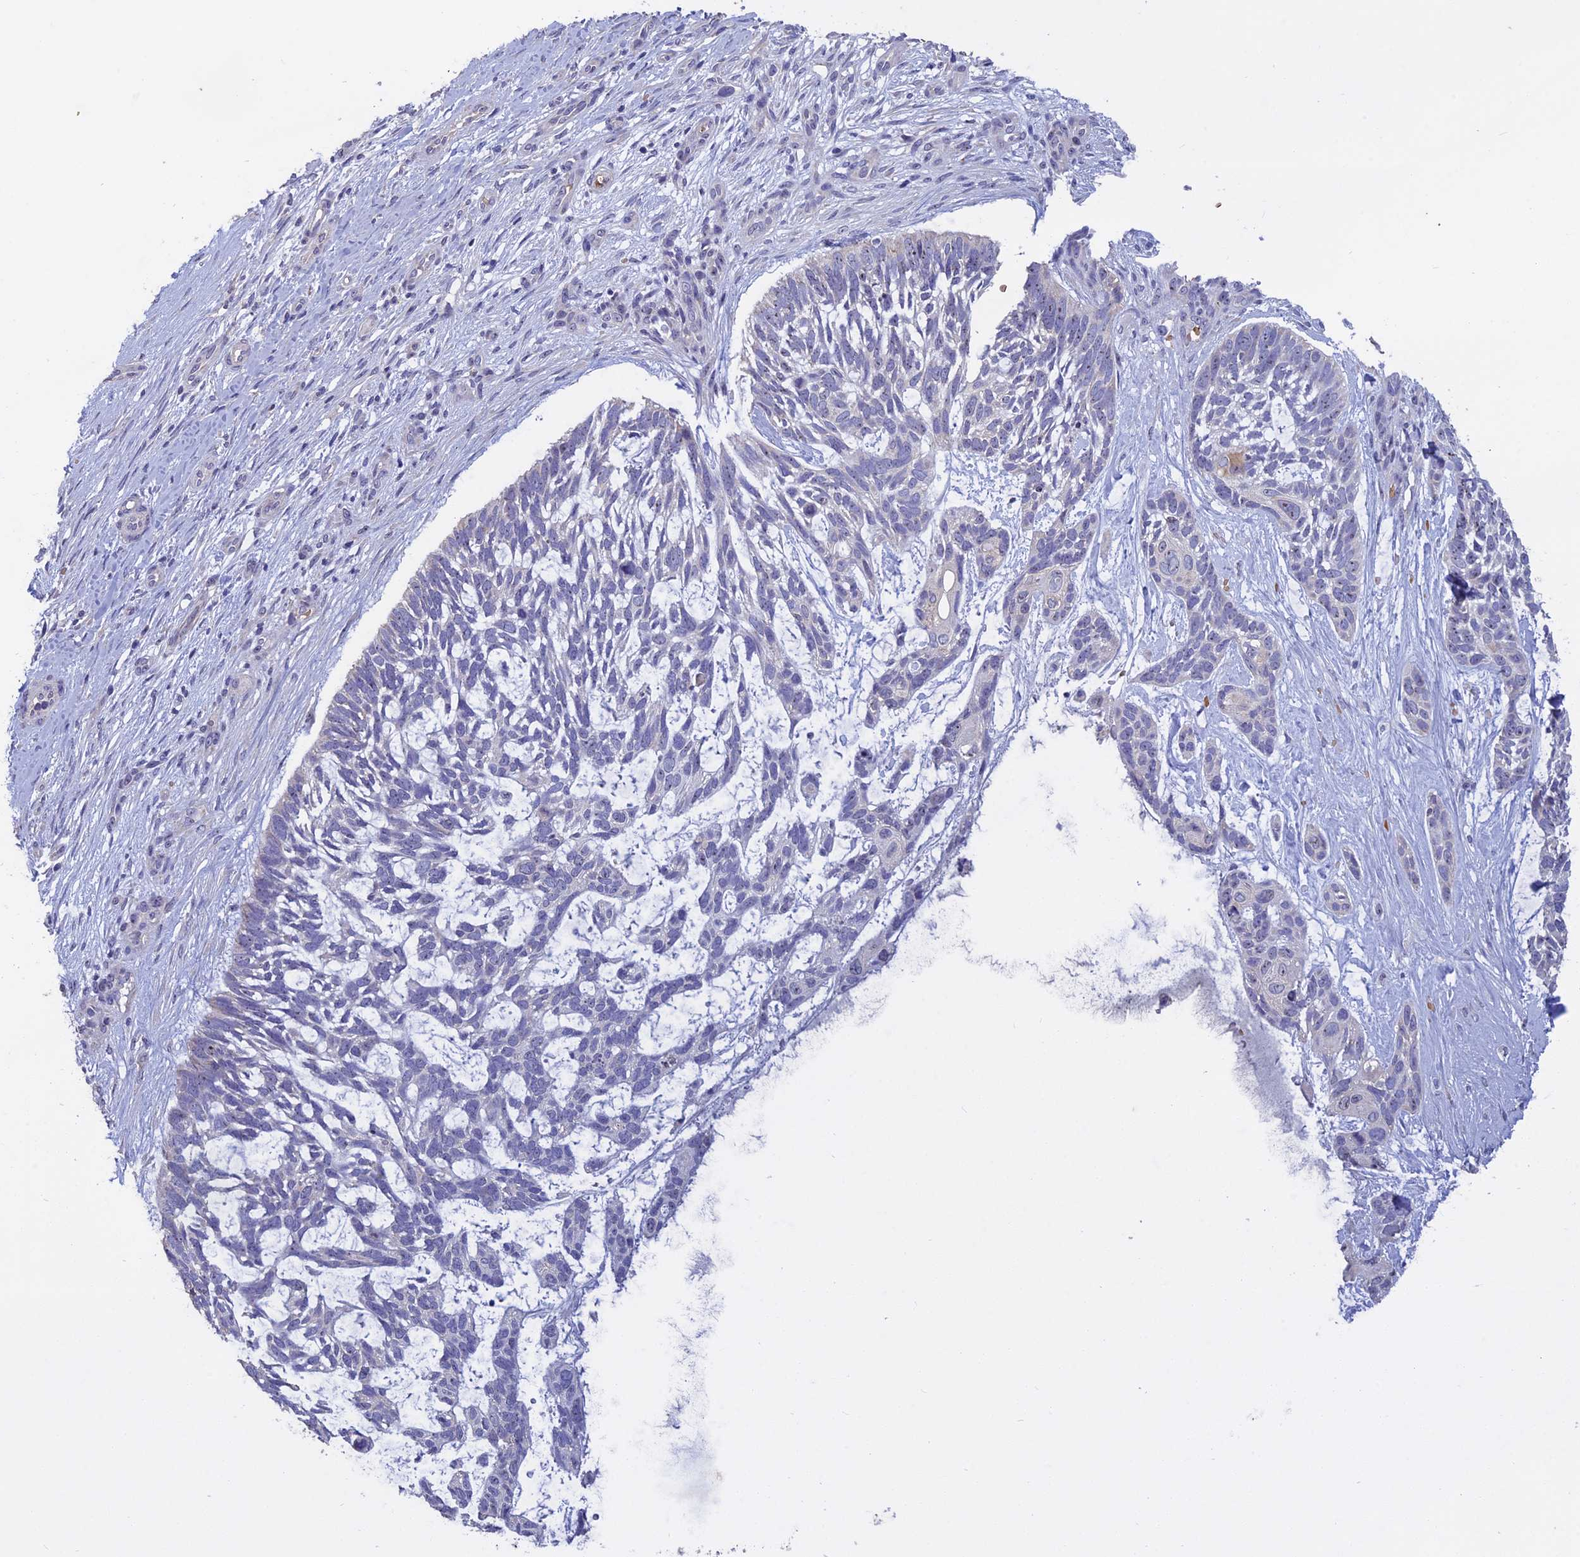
{"staining": {"intensity": "negative", "quantity": "none", "location": "none"}, "tissue": "skin cancer", "cell_type": "Tumor cells", "image_type": "cancer", "snomed": [{"axis": "morphology", "description": "Basal cell carcinoma"}, {"axis": "topography", "description": "Skin"}], "caption": "High magnification brightfield microscopy of basal cell carcinoma (skin) stained with DAB (3,3'-diaminobenzidine) (brown) and counterstained with hematoxylin (blue): tumor cells show no significant expression.", "gene": "KNOP1", "patient": {"sex": "male", "age": 88}}